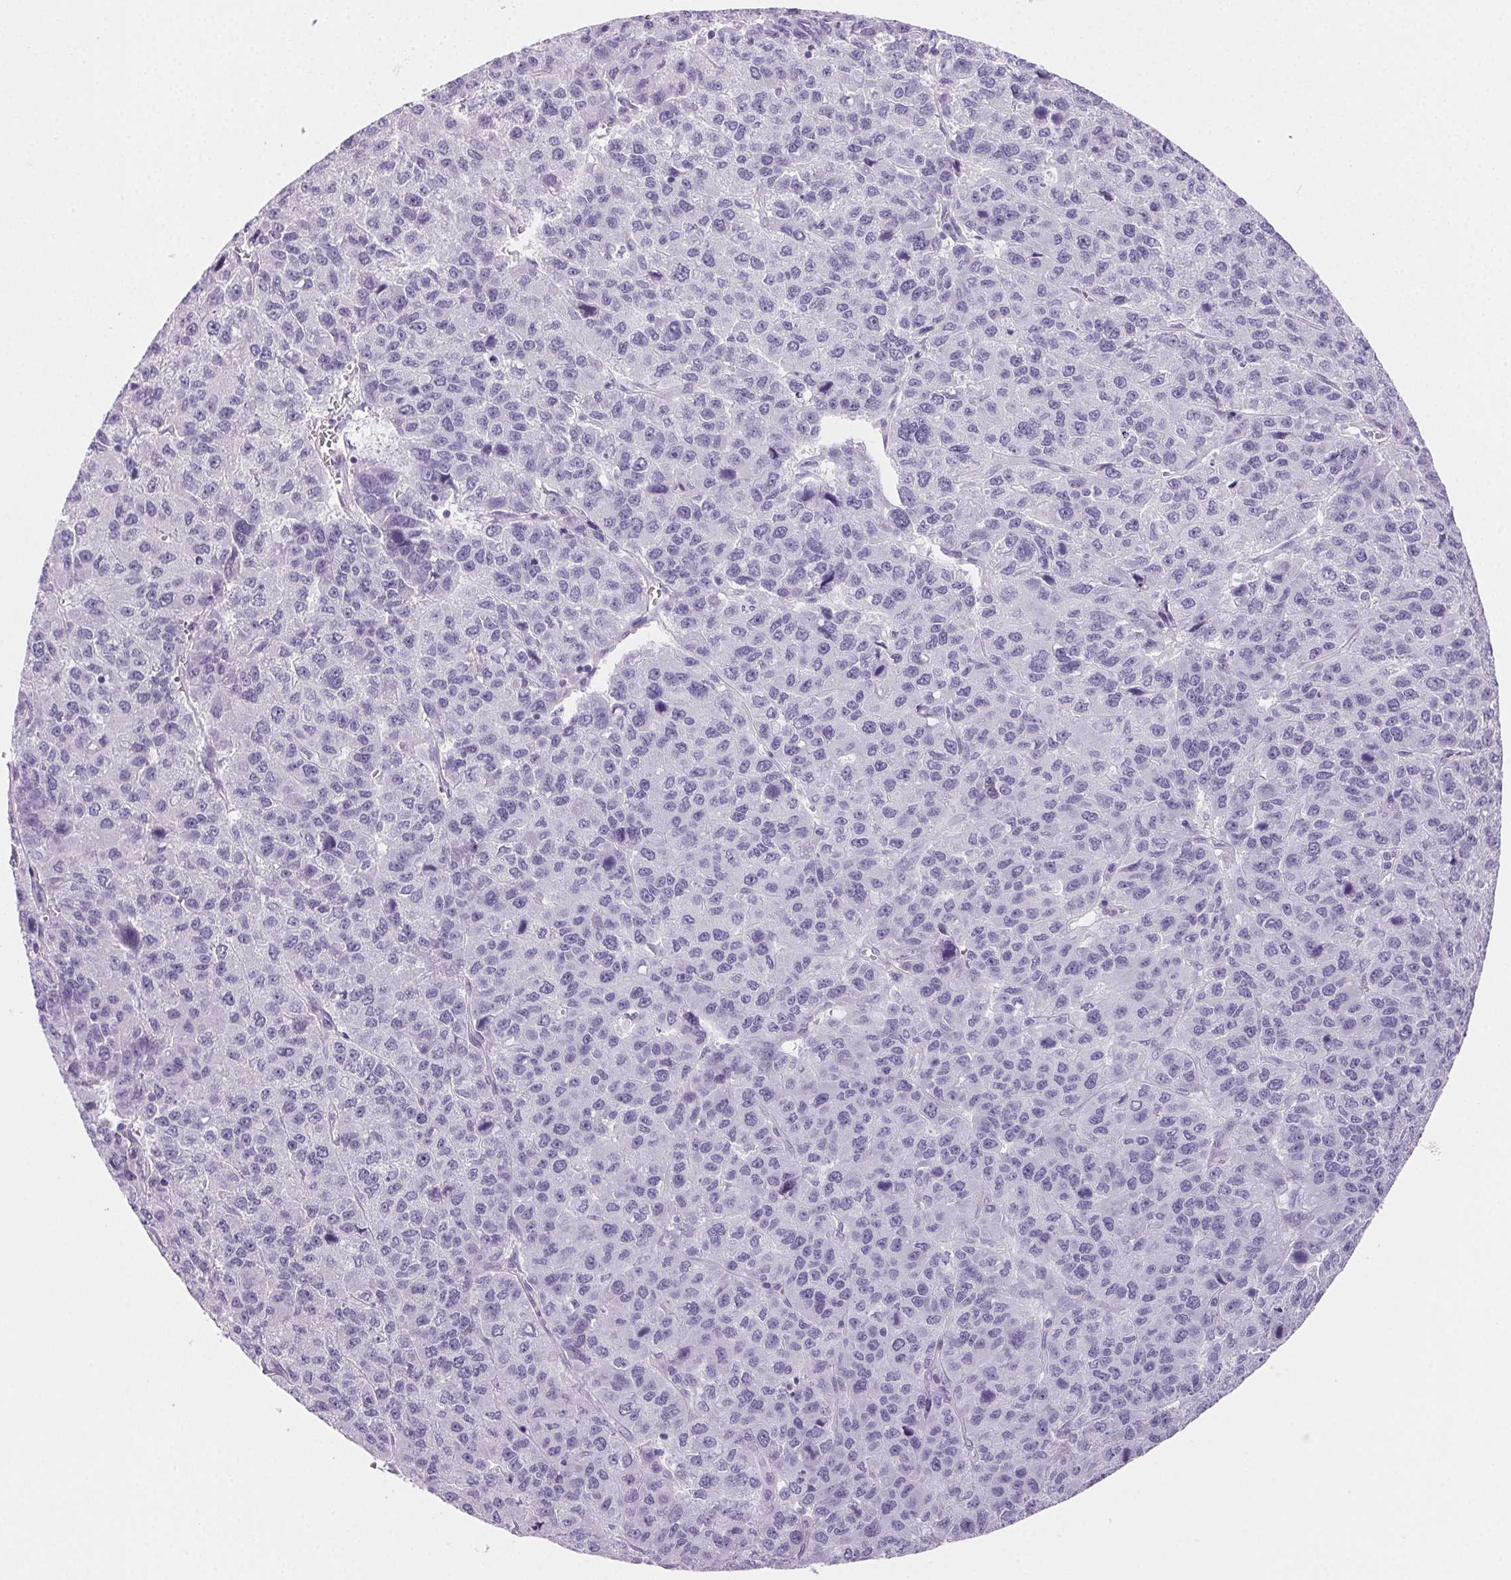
{"staining": {"intensity": "negative", "quantity": "none", "location": "none"}, "tissue": "liver cancer", "cell_type": "Tumor cells", "image_type": "cancer", "snomed": [{"axis": "morphology", "description": "Carcinoma, Hepatocellular, NOS"}, {"axis": "topography", "description": "Liver"}], "caption": "An IHC micrograph of liver hepatocellular carcinoma is shown. There is no staining in tumor cells of liver hepatocellular carcinoma. (Brightfield microscopy of DAB immunohistochemistry (IHC) at high magnification).", "gene": "PRSS3", "patient": {"sex": "male", "age": 69}}